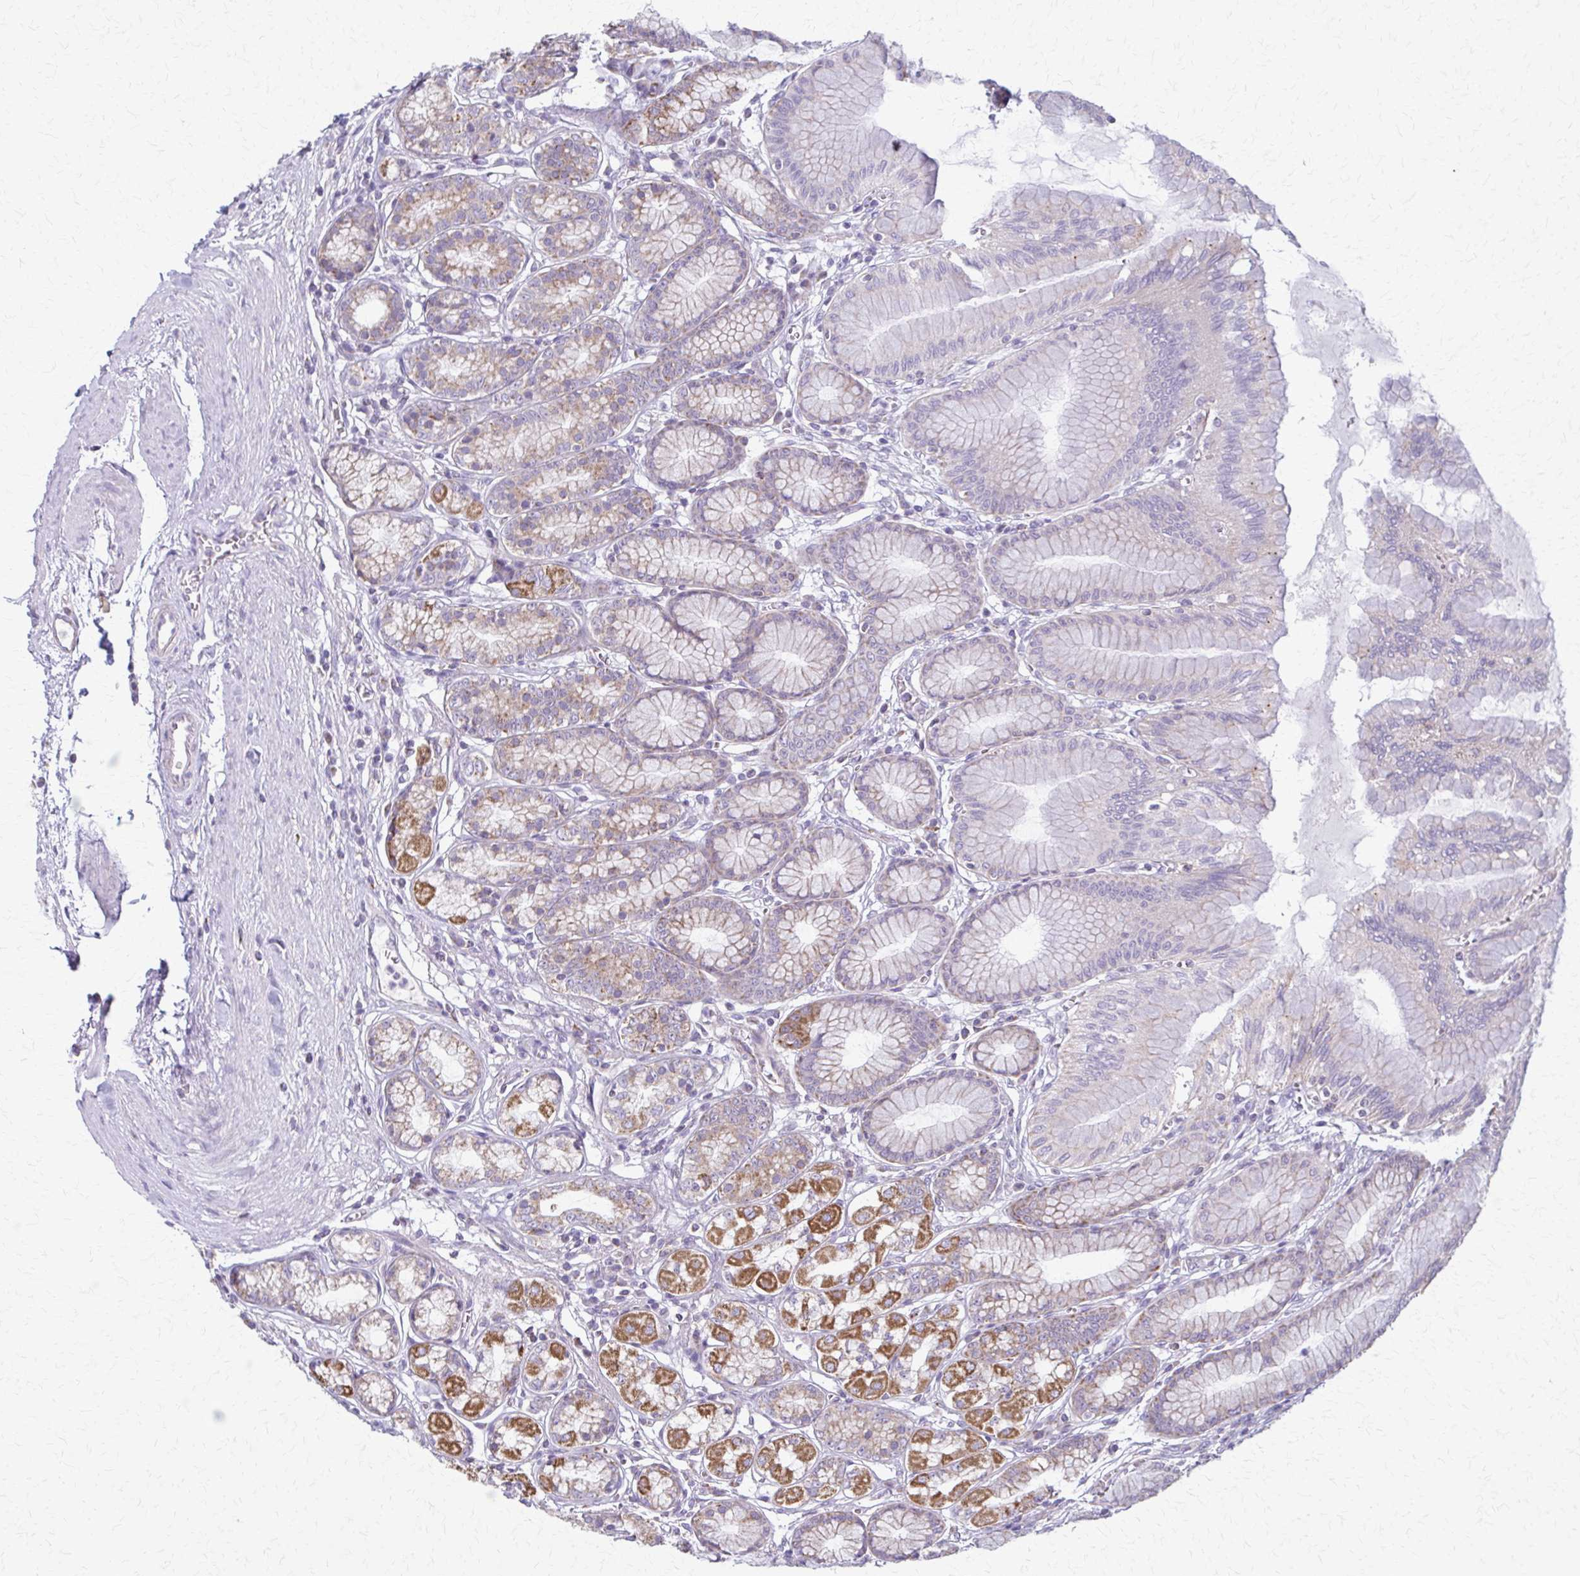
{"staining": {"intensity": "strong", "quantity": "25%-75%", "location": "cytoplasmic/membranous"}, "tissue": "stomach", "cell_type": "Glandular cells", "image_type": "normal", "snomed": [{"axis": "morphology", "description": "Normal tissue, NOS"}, {"axis": "topography", "description": "Stomach"}, {"axis": "topography", "description": "Stomach, lower"}], "caption": "Immunohistochemical staining of normal human stomach demonstrates high levels of strong cytoplasmic/membranous positivity in about 25%-75% of glandular cells.", "gene": "TVP23A", "patient": {"sex": "male", "age": 76}}